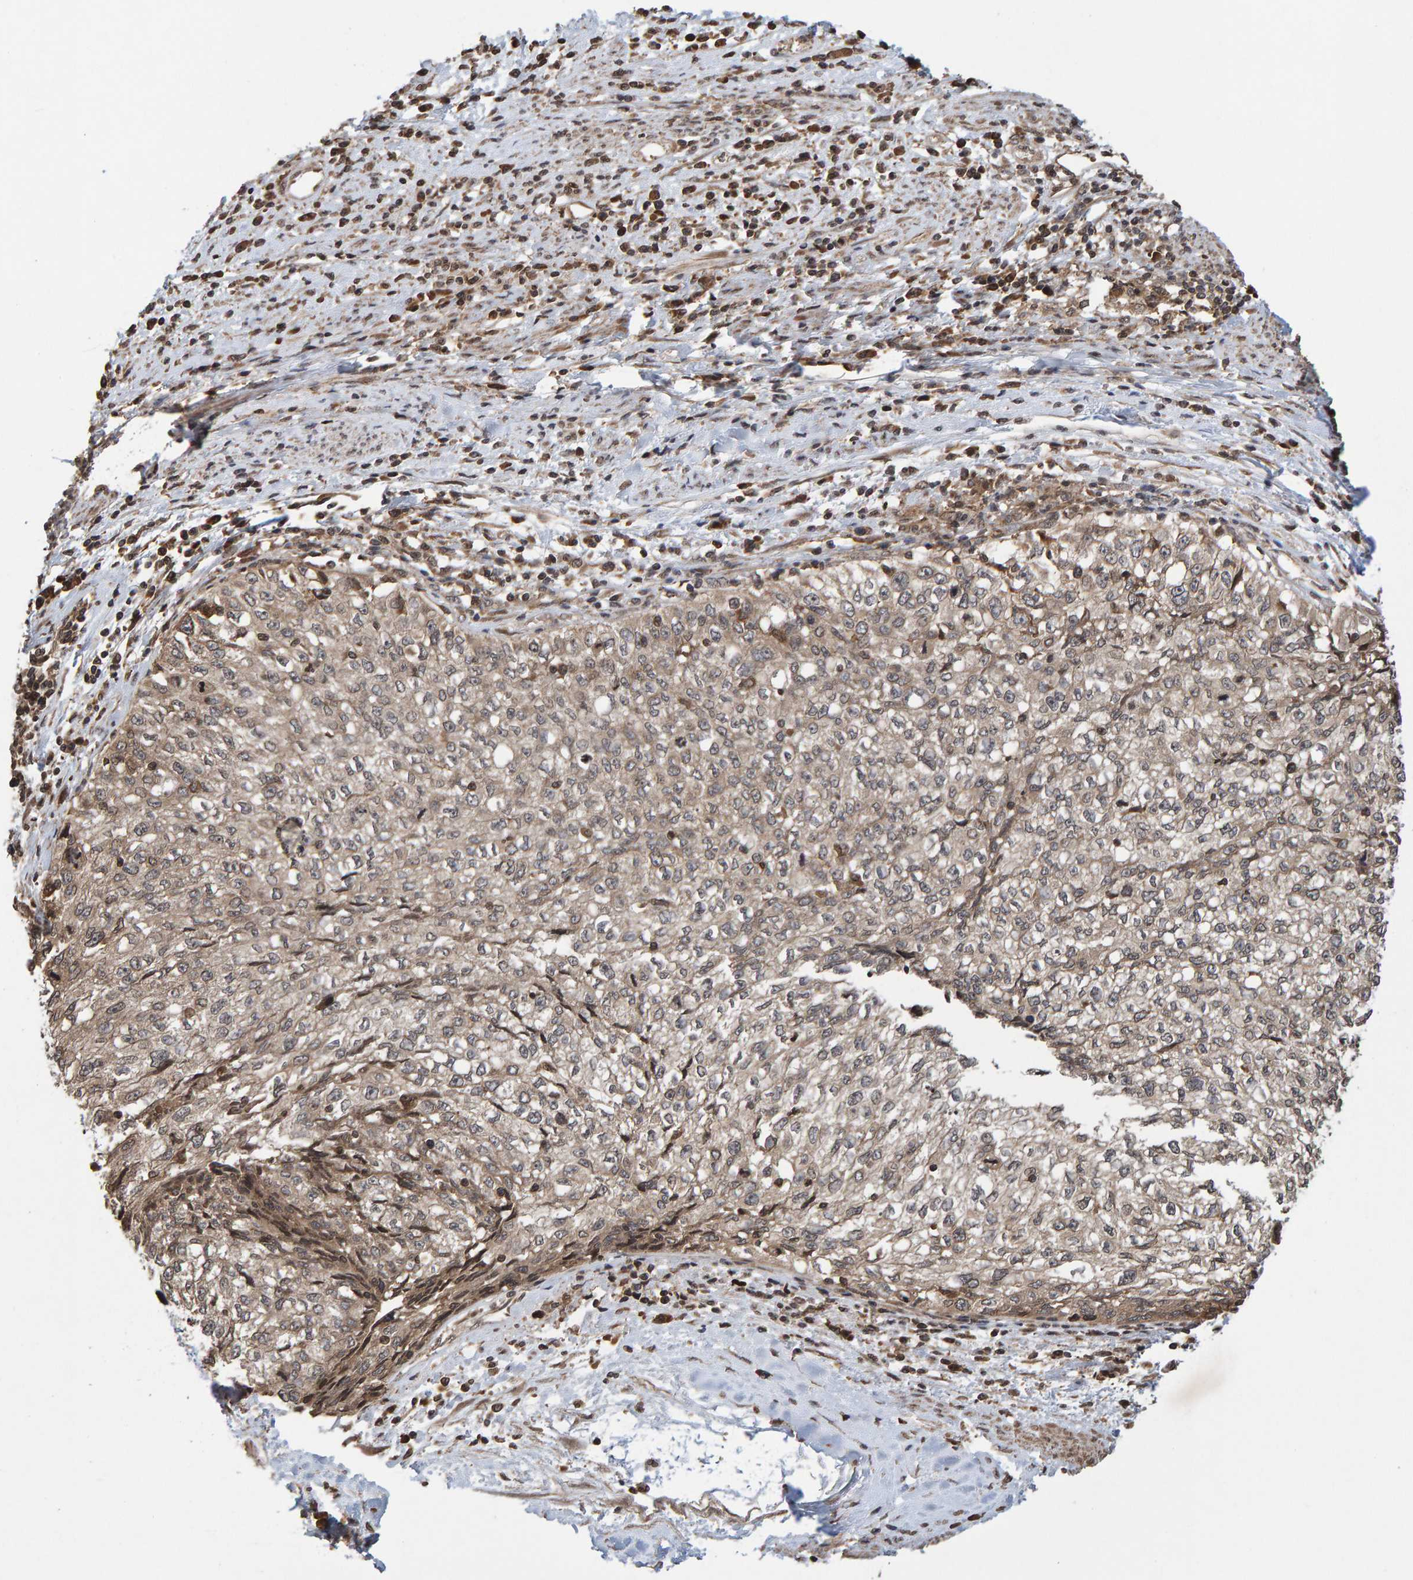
{"staining": {"intensity": "weak", "quantity": ">75%", "location": "cytoplasmic/membranous"}, "tissue": "cervical cancer", "cell_type": "Tumor cells", "image_type": "cancer", "snomed": [{"axis": "morphology", "description": "Squamous cell carcinoma, NOS"}, {"axis": "topography", "description": "Cervix"}], "caption": "Cervical cancer (squamous cell carcinoma) stained for a protein demonstrates weak cytoplasmic/membranous positivity in tumor cells.", "gene": "GAB2", "patient": {"sex": "female", "age": 57}}